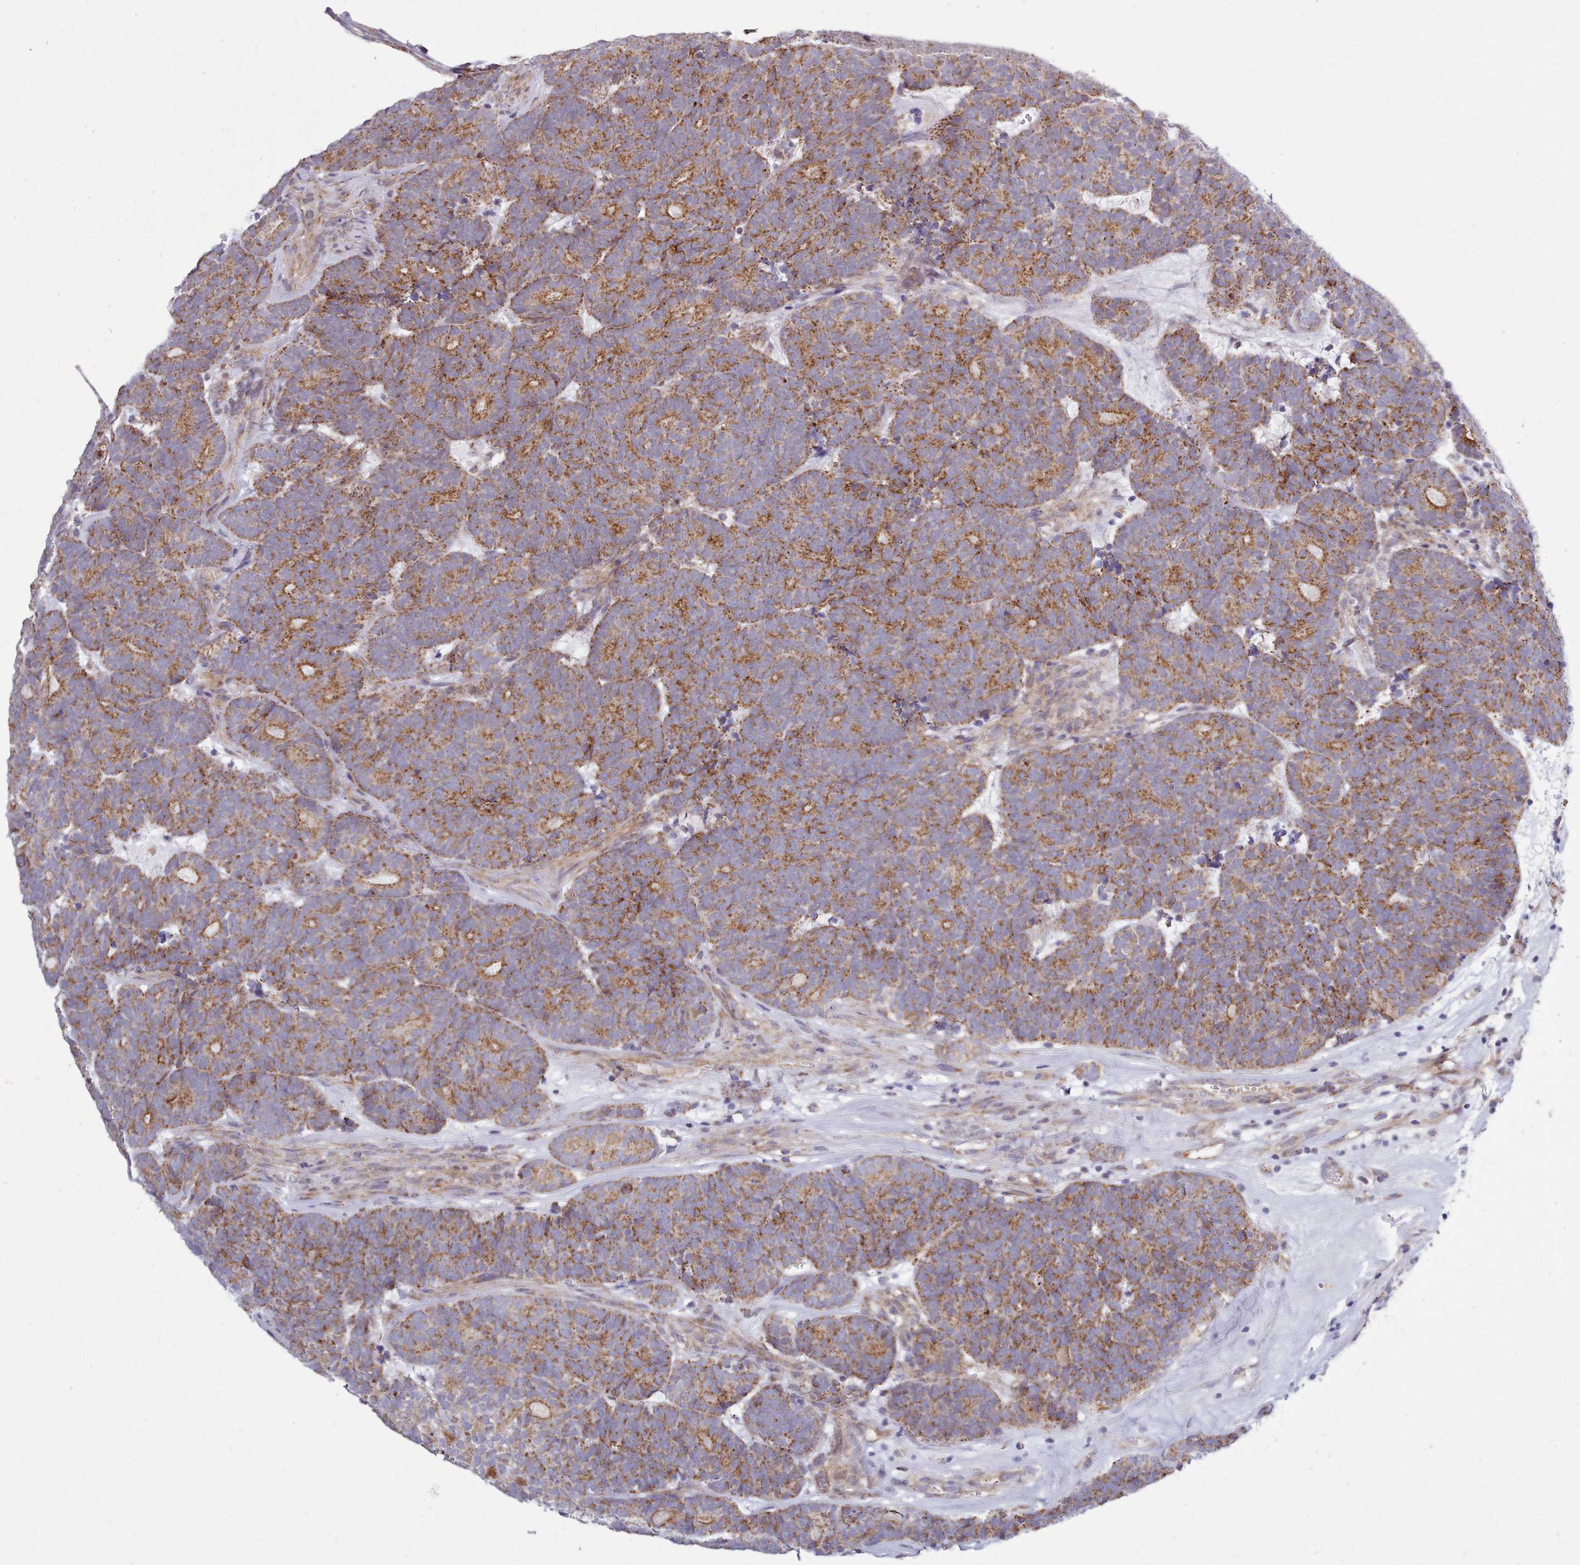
{"staining": {"intensity": "strong", "quantity": ">75%", "location": "cytoplasmic/membranous"}, "tissue": "head and neck cancer", "cell_type": "Tumor cells", "image_type": "cancer", "snomed": [{"axis": "morphology", "description": "Adenocarcinoma, NOS"}, {"axis": "topography", "description": "Head-Neck"}], "caption": "Protein analysis of head and neck cancer (adenocarcinoma) tissue shows strong cytoplasmic/membranous staining in about >75% of tumor cells.", "gene": "MRPL21", "patient": {"sex": "female", "age": 81}}